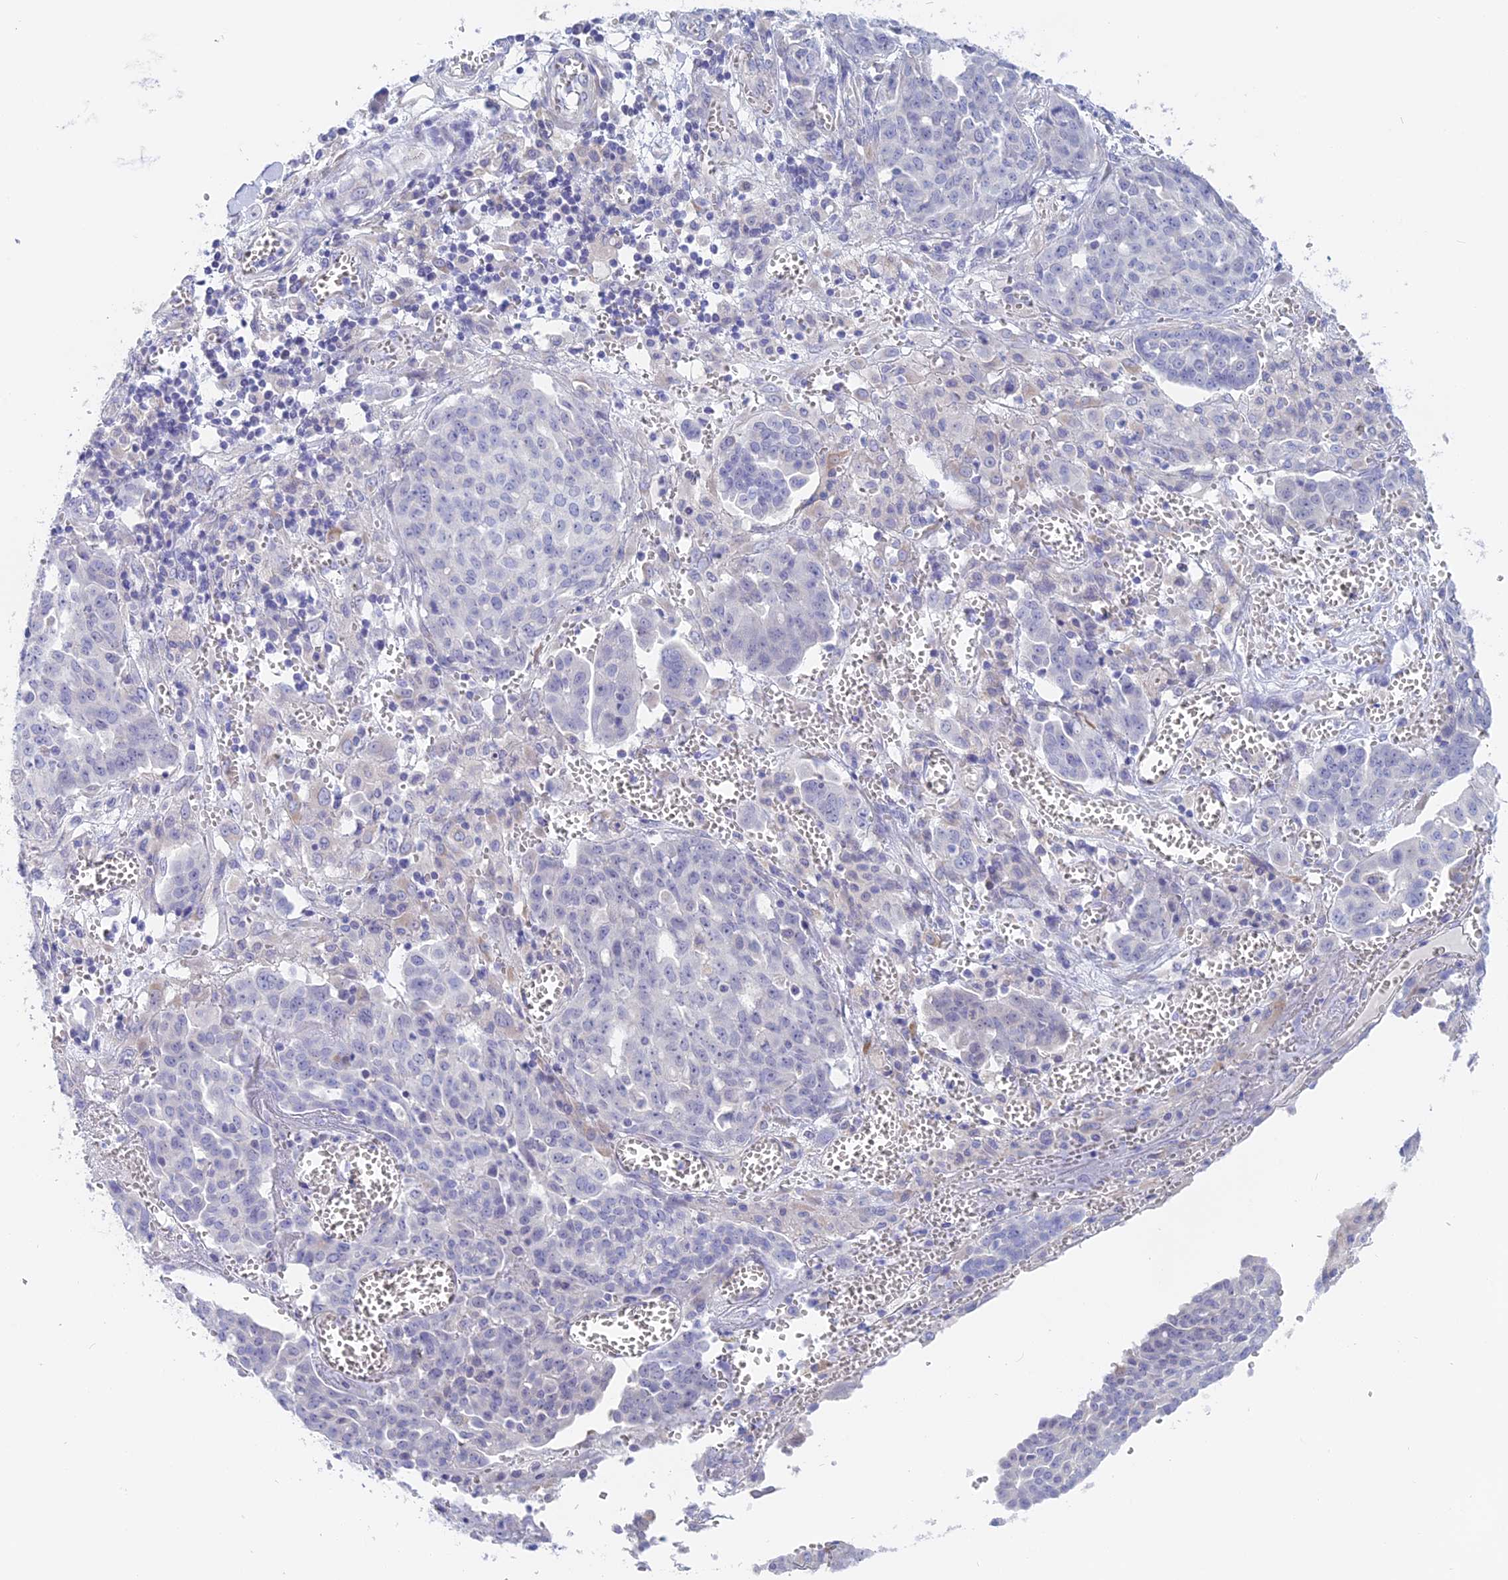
{"staining": {"intensity": "negative", "quantity": "none", "location": "none"}, "tissue": "ovarian cancer", "cell_type": "Tumor cells", "image_type": "cancer", "snomed": [{"axis": "morphology", "description": "Cystadenocarcinoma, serous, NOS"}, {"axis": "topography", "description": "Soft tissue"}, {"axis": "topography", "description": "Ovary"}], "caption": "This histopathology image is of ovarian cancer (serous cystadenocarcinoma) stained with immunohistochemistry (IHC) to label a protein in brown with the nuclei are counter-stained blue. There is no positivity in tumor cells.", "gene": "GLB1L", "patient": {"sex": "female", "age": 57}}